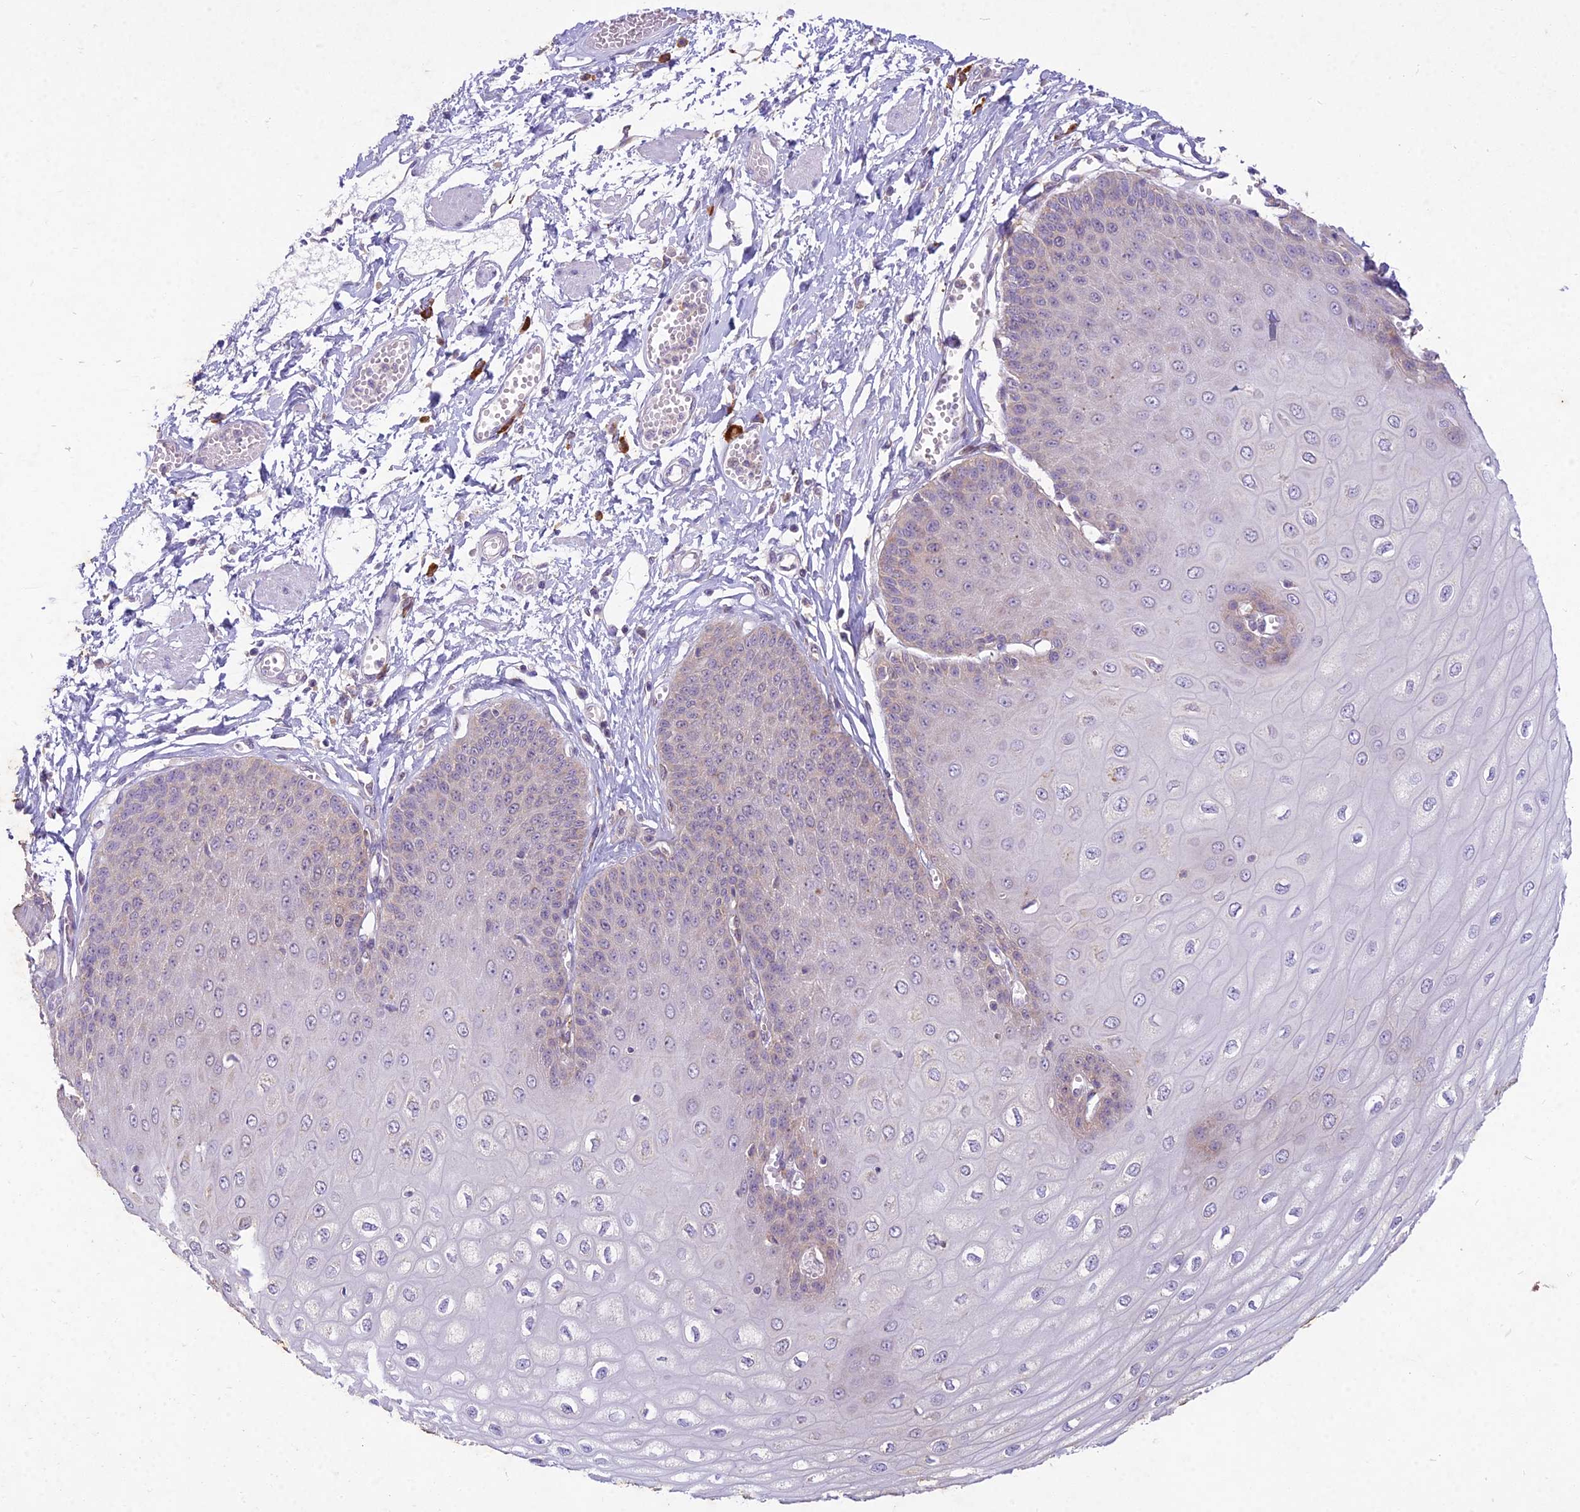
{"staining": {"intensity": "moderate", "quantity": "<25%", "location": "cytoplasmic/membranous"}, "tissue": "esophagus", "cell_type": "Squamous epithelial cells", "image_type": "normal", "snomed": [{"axis": "morphology", "description": "Normal tissue, NOS"}, {"axis": "topography", "description": "Esophagus"}], "caption": "Moderate cytoplasmic/membranous expression is seen in about <25% of squamous epithelial cells in benign esophagus. (DAB IHC, brown staining for protein, blue staining for nuclei).", "gene": "NXNL2", "patient": {"sex": "male", "age": 60}}